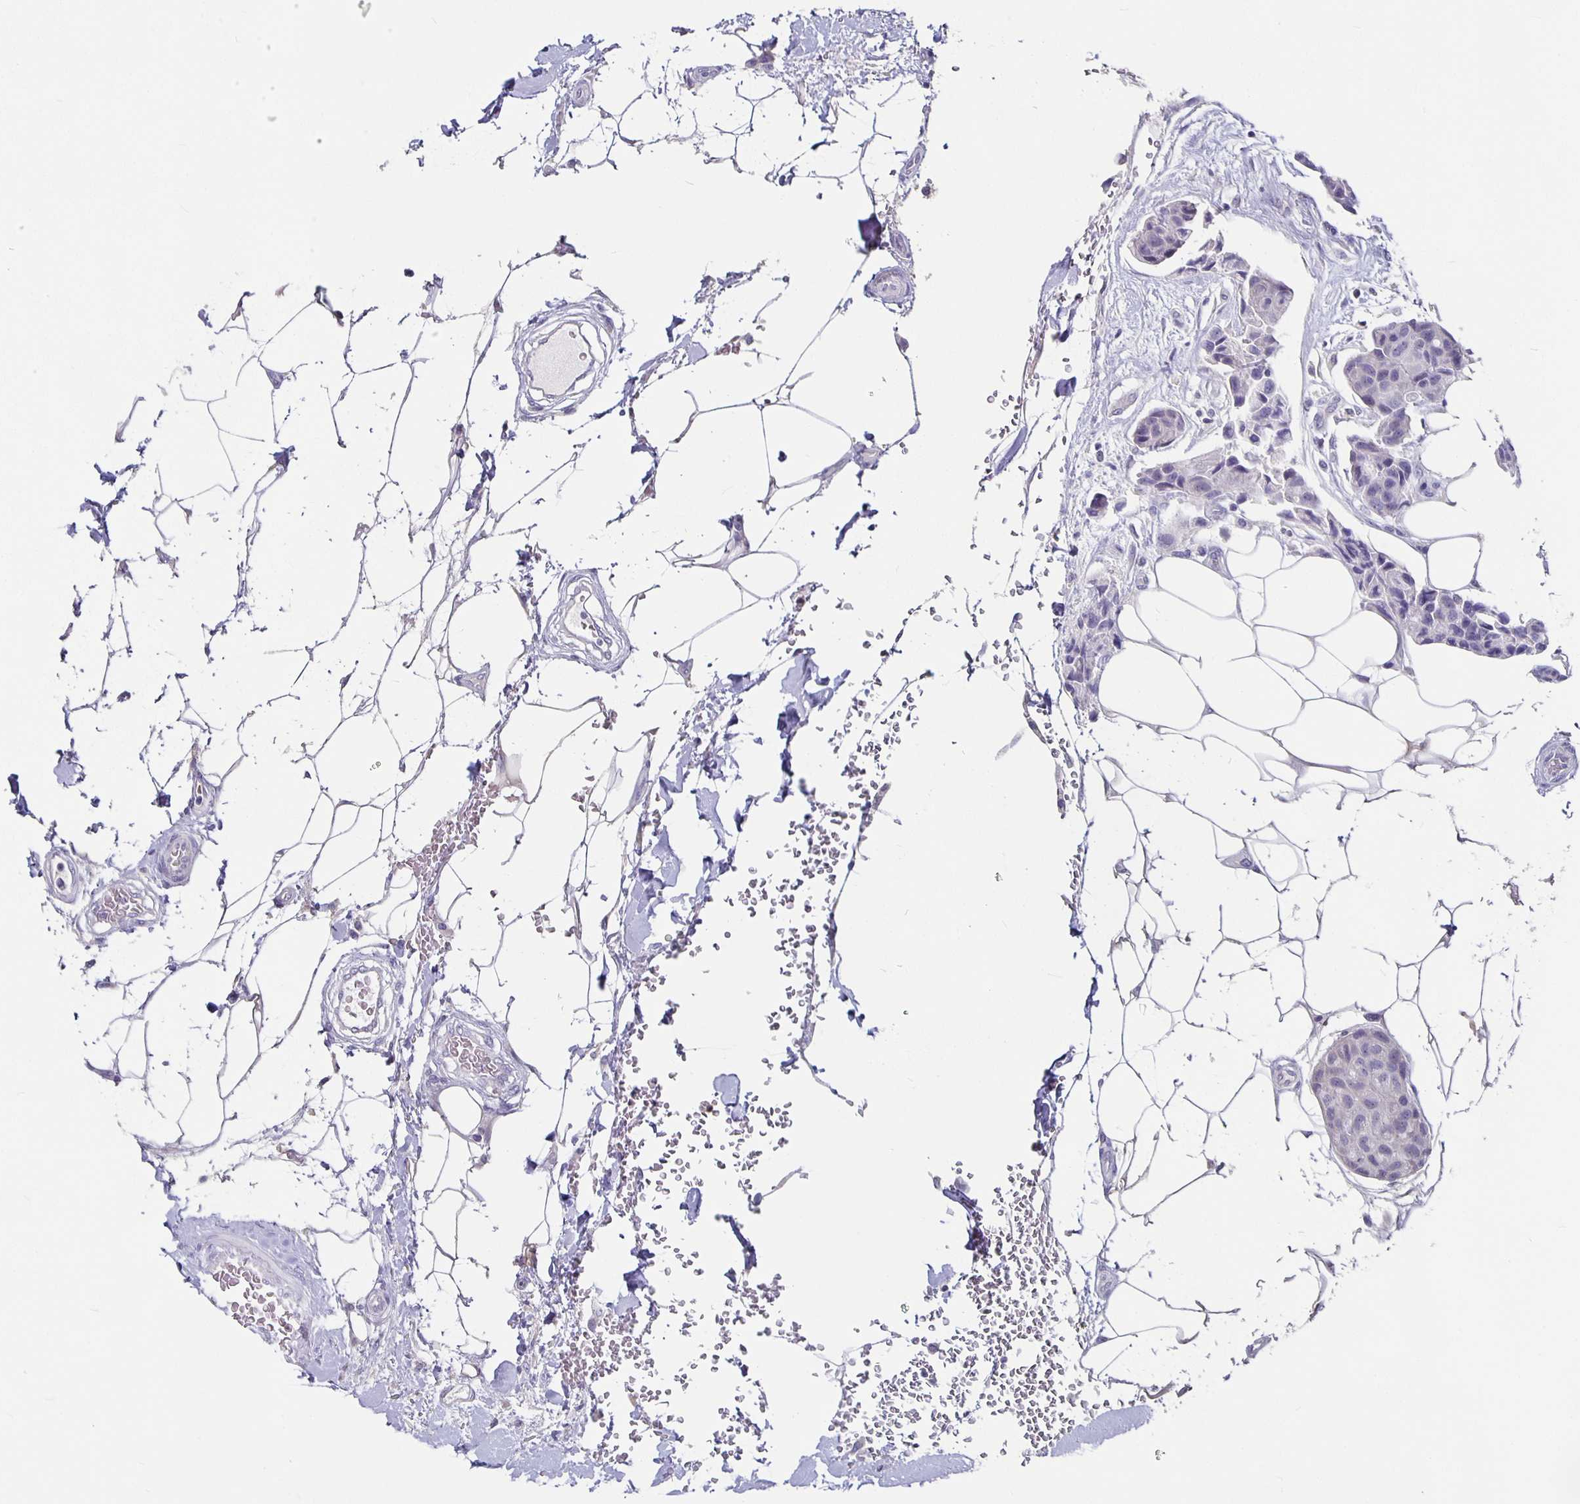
{"staining": {"intensity": "negative", "quantity": "none", "location": "none"}, "tissue": "breast cancer", "cell_type": "Tumor cells", "image_type": "cancer", "snomed": [{"axis": "morphology", "description": "Duct carcinoma"}, {"axis": "topography", "description": "Breast"}, {"axis": "topography", "description": "Lymph node"}], "caption": "Immunohistochemistry of human breast cancer reveals no positivity in tumor cells. (DAB immunohistochemistry with hematoxylin counter stain).", "gene": "GPX4", "patient": {"sex": "female", "age": 80}}